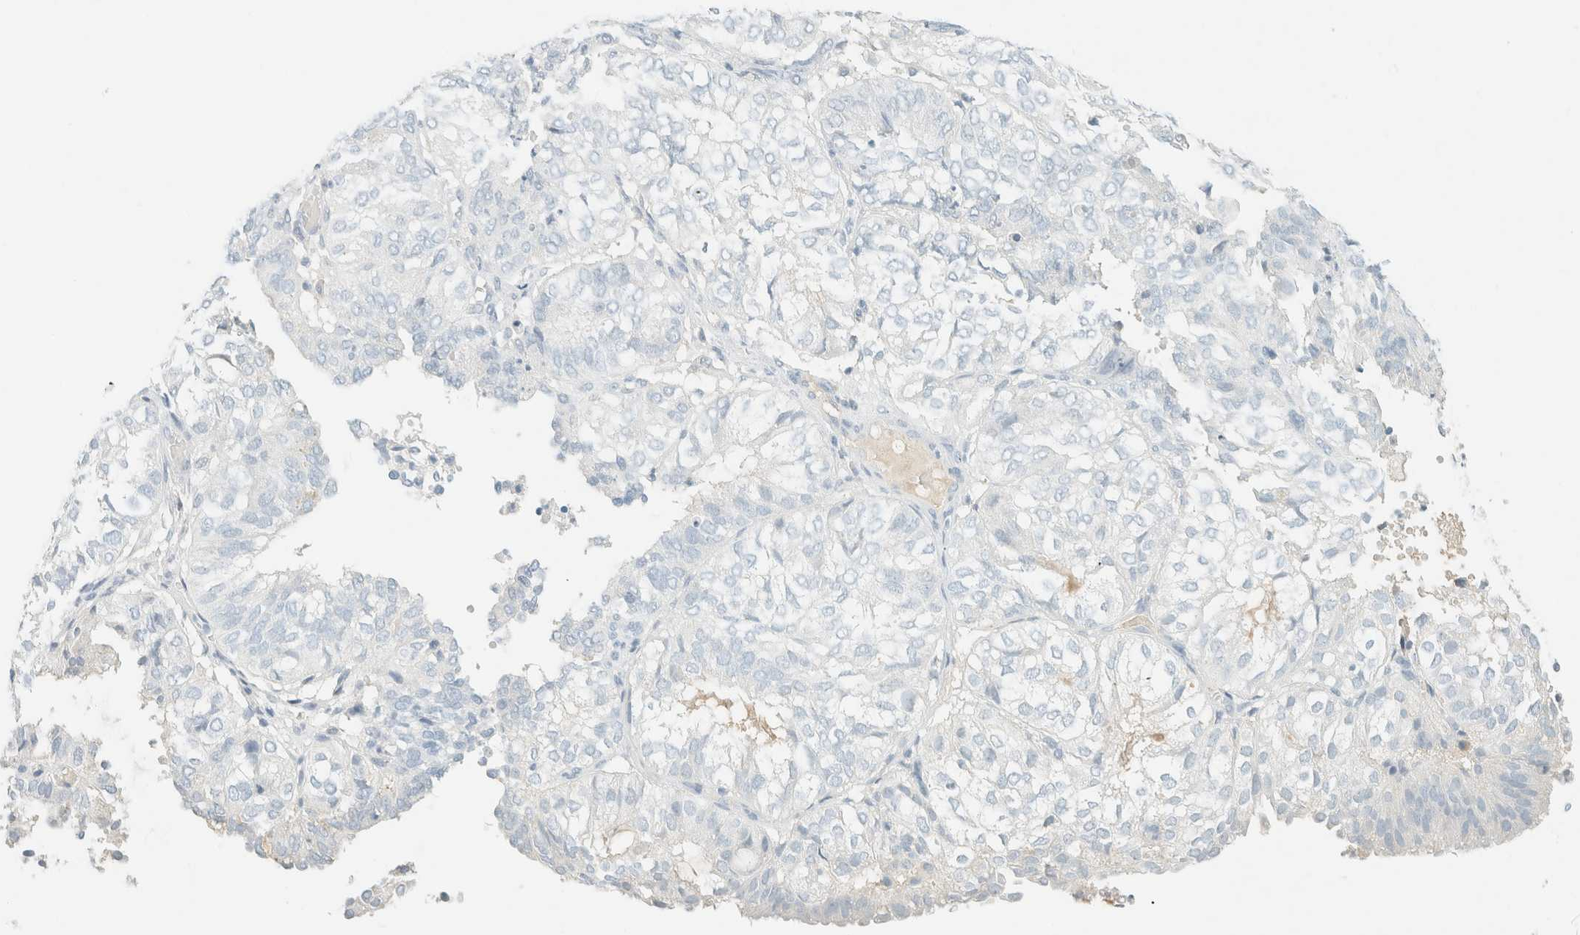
{"staining": {"intensity": "negative", "quantity": "none", "location": "none"}, "tissue": "endometrial cancer", "cell_type": "Tumor cells", "image_type": "cancer", "snomed": [{"axis": "morphology", "description": "Adenocarcinoma, NOS"}, {"axis": "topography", "description": "Uterus"}], "caption": "IHC image of human endometrial cancer (adenocarcinoma) stained for a protein (brown), which reveals no expression in tumor cells.", "gene": "GPA33", "patient": {"sex": "female", "age": 60}}